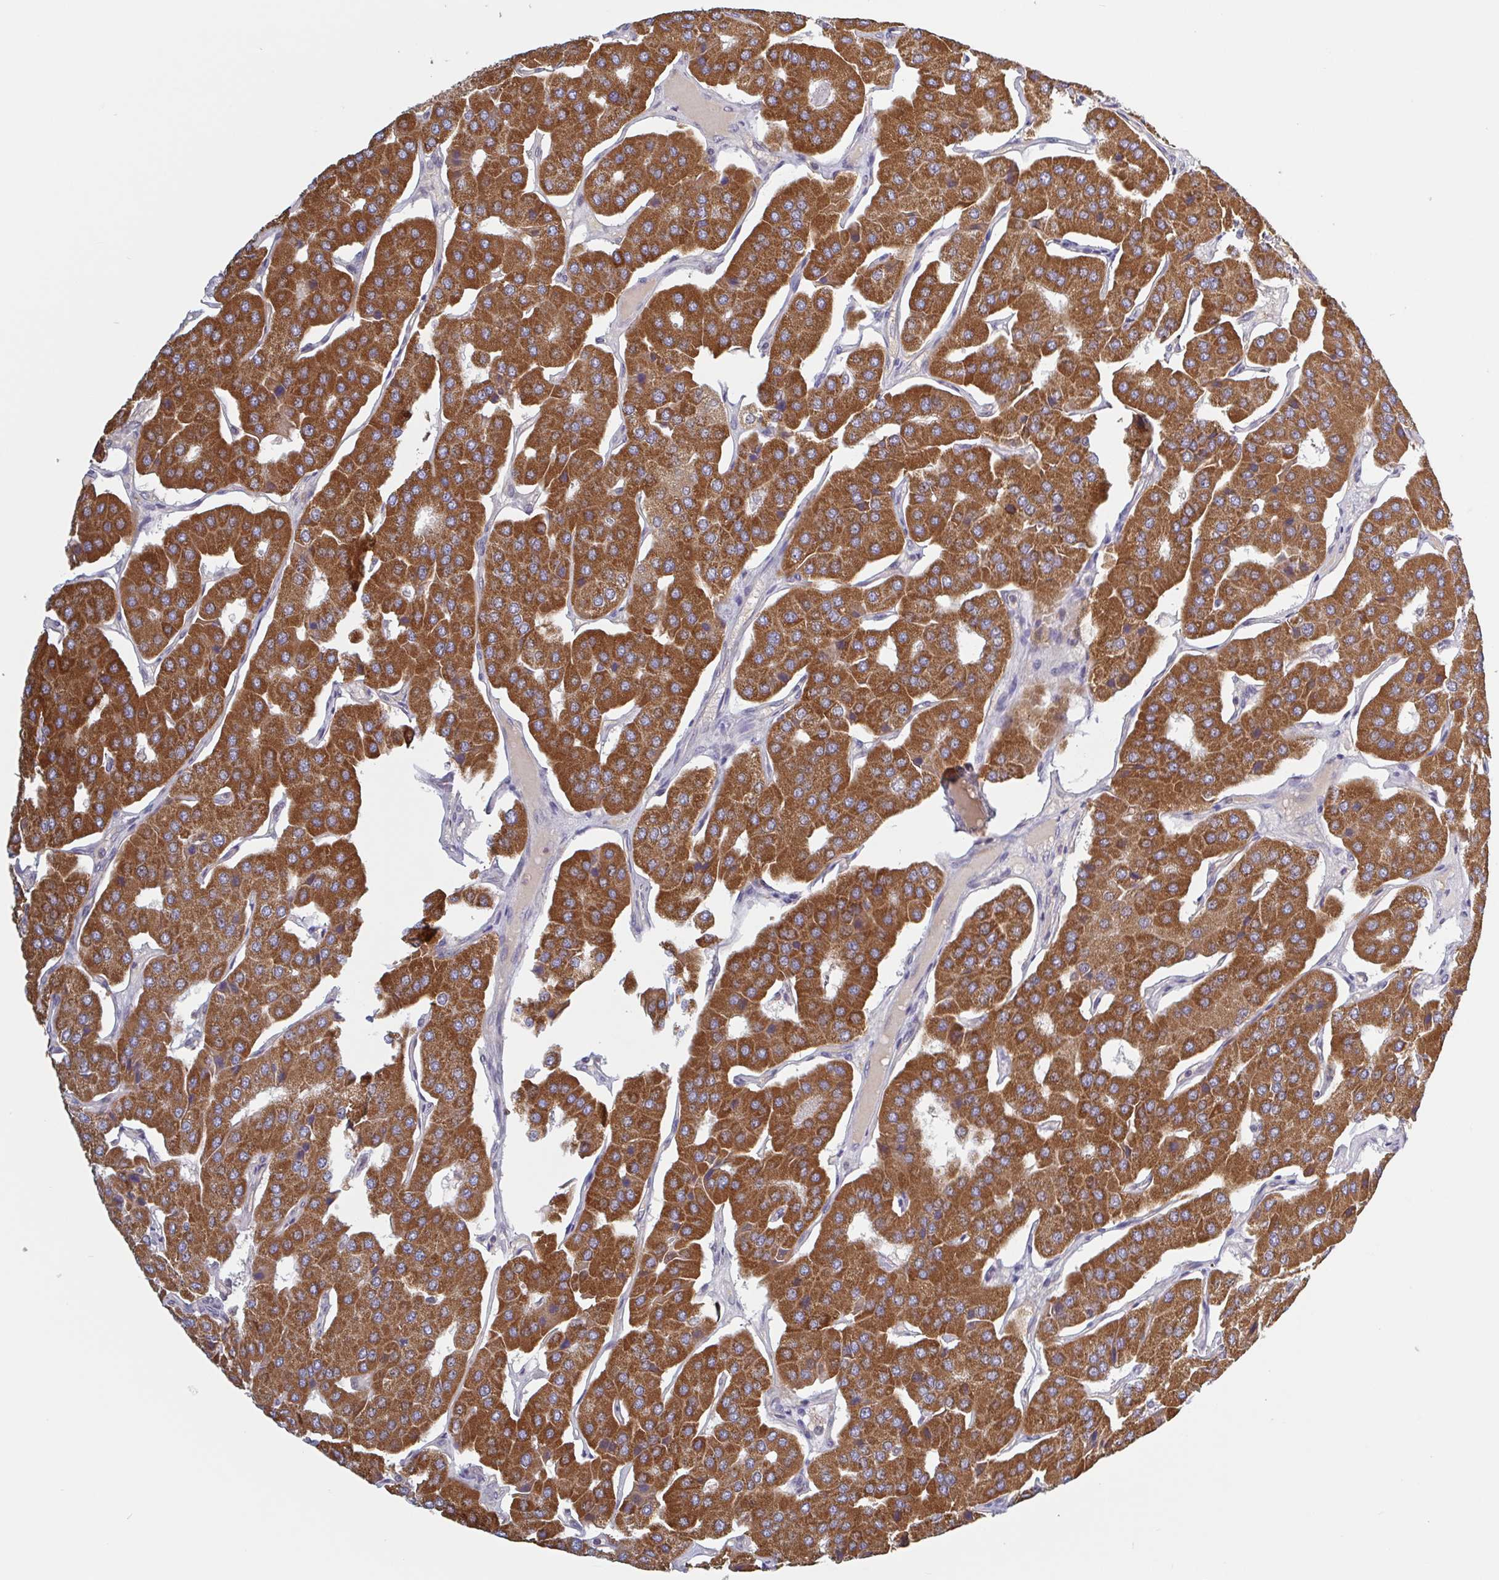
{"staining": {"intensity": "strong", "quantity": ">75%", "location": "cytoplasmic/membranous"}, "tissue": "parathyroid gland", "cell_type": "Glandular cells", "image_type": "normal", "snomed": [{"axis": "morphology", "description": "Normal tissue, NOS"}, {"axis": "morphology", "description": "Adenoma, NOS"}, {"axis": "topography", "description": "Parathyroid gland"}], "caption": "DAB (3,3'-diaminobenzidine) immunohistochemical staining of normal parathyroid gland reveals strong cytoplasmic/membranous protein positivity in about >75% of glandular cells. The staining was performed using DAB (3,3'-diaminobenzidine), with brown indicating positive protein expression. Nuclei are stained blue with hematoxylin.", "gene": "SURF1", "patient": {"sex": "female", "age": 86}}